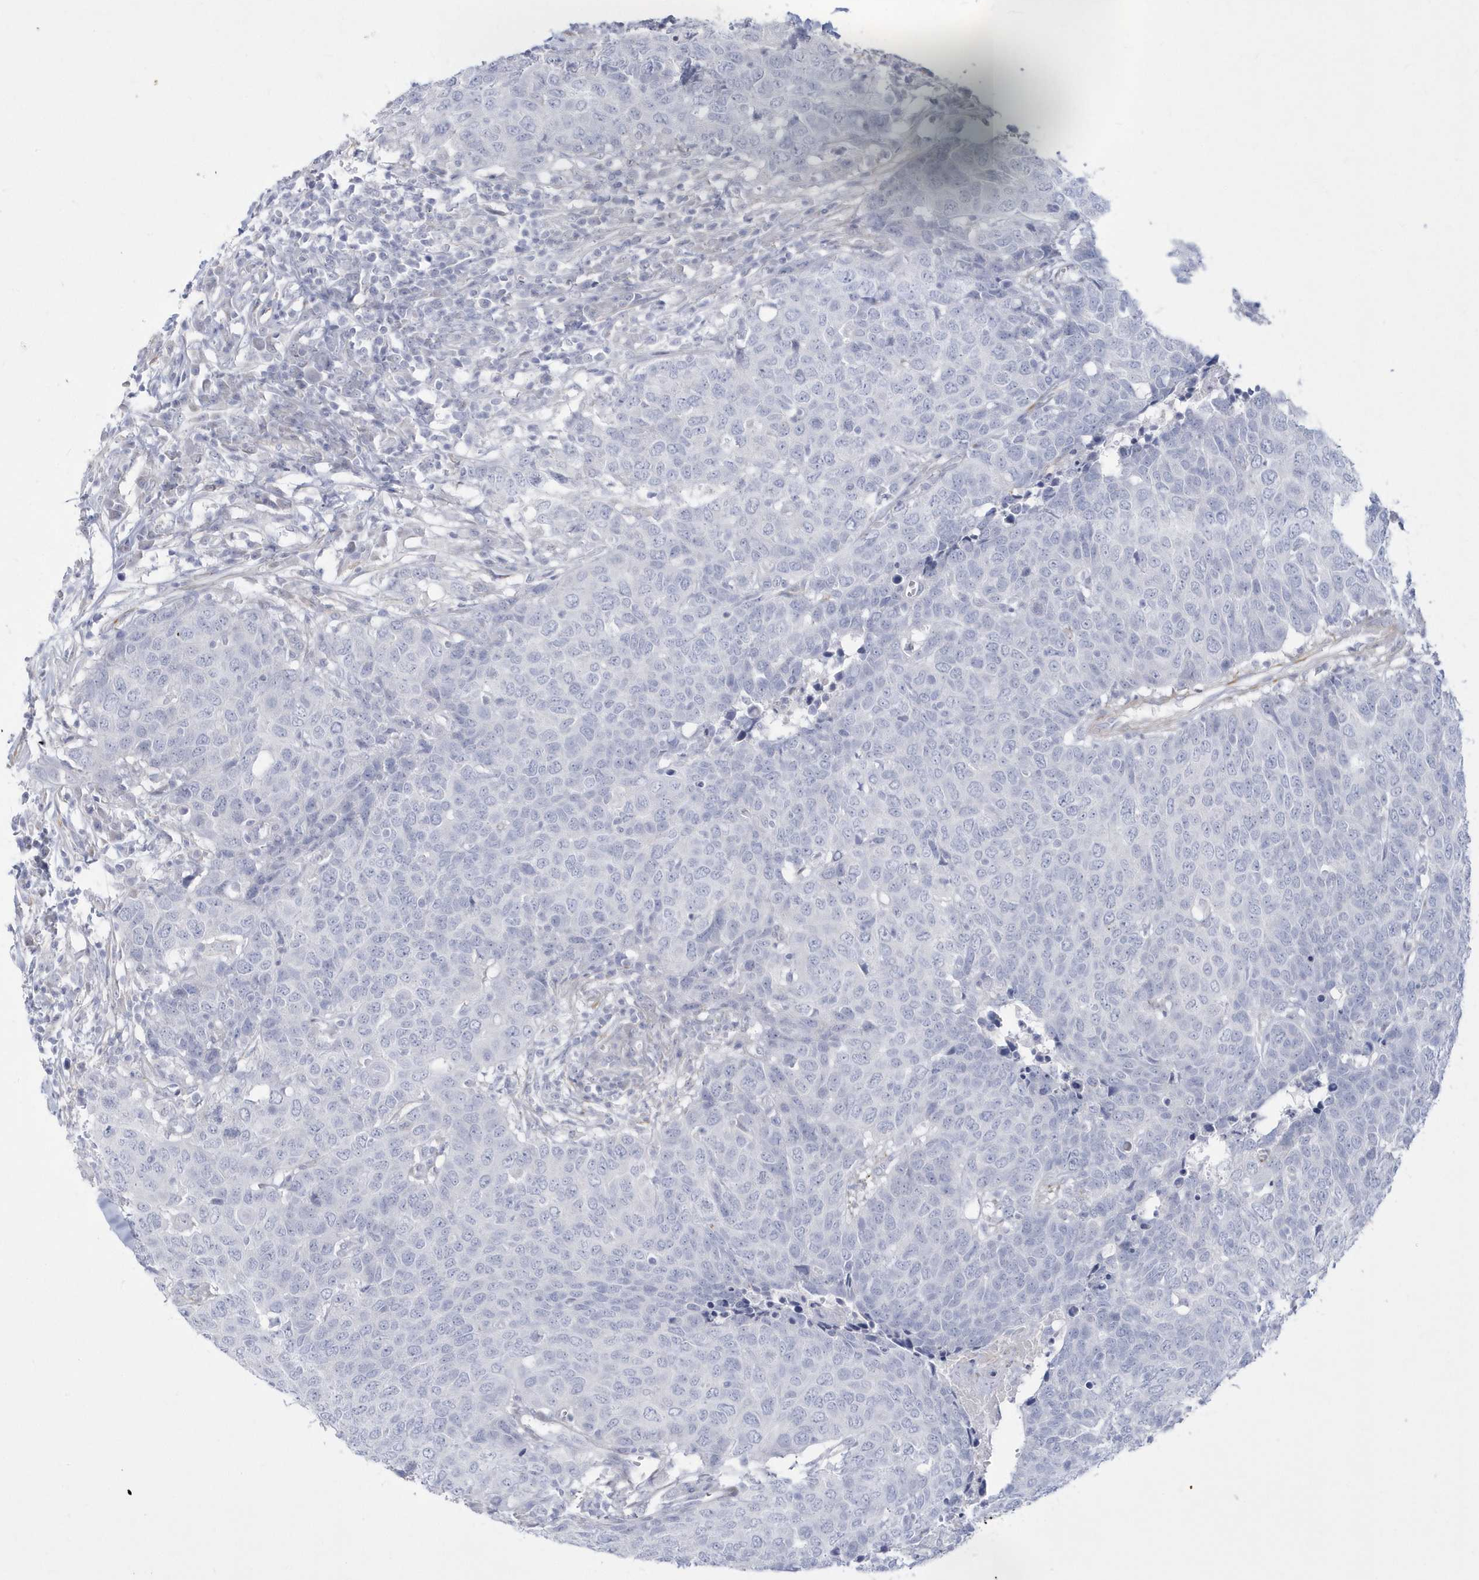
{"staining": {"intensity": "negative", "quantity": "none", "location": "none"}, "tissue": "head and neck cancer", "cell_type": "Tumor cells", "image_type": "cancer", "snomed": [{"axis": "morphology", "description": "Squamous cell carcinoma, NOS"}, {"axis": "topography", "description": "Head-Neck"}], "caption": "High magnification brightfield microscopy of head and neck cancer (squamous cell carcinoma) stained with DAB (brown) and counterstained with hematoxylin (blue): tumor cells show no significant staining. The staining was performed using DAB to visualize the protein expression in brown, while the nuclei were stained in blue with hematoxylin (Magnification: 20x).", "gene": "WDR27", "patient": {"sex": "male", "age": 66}}